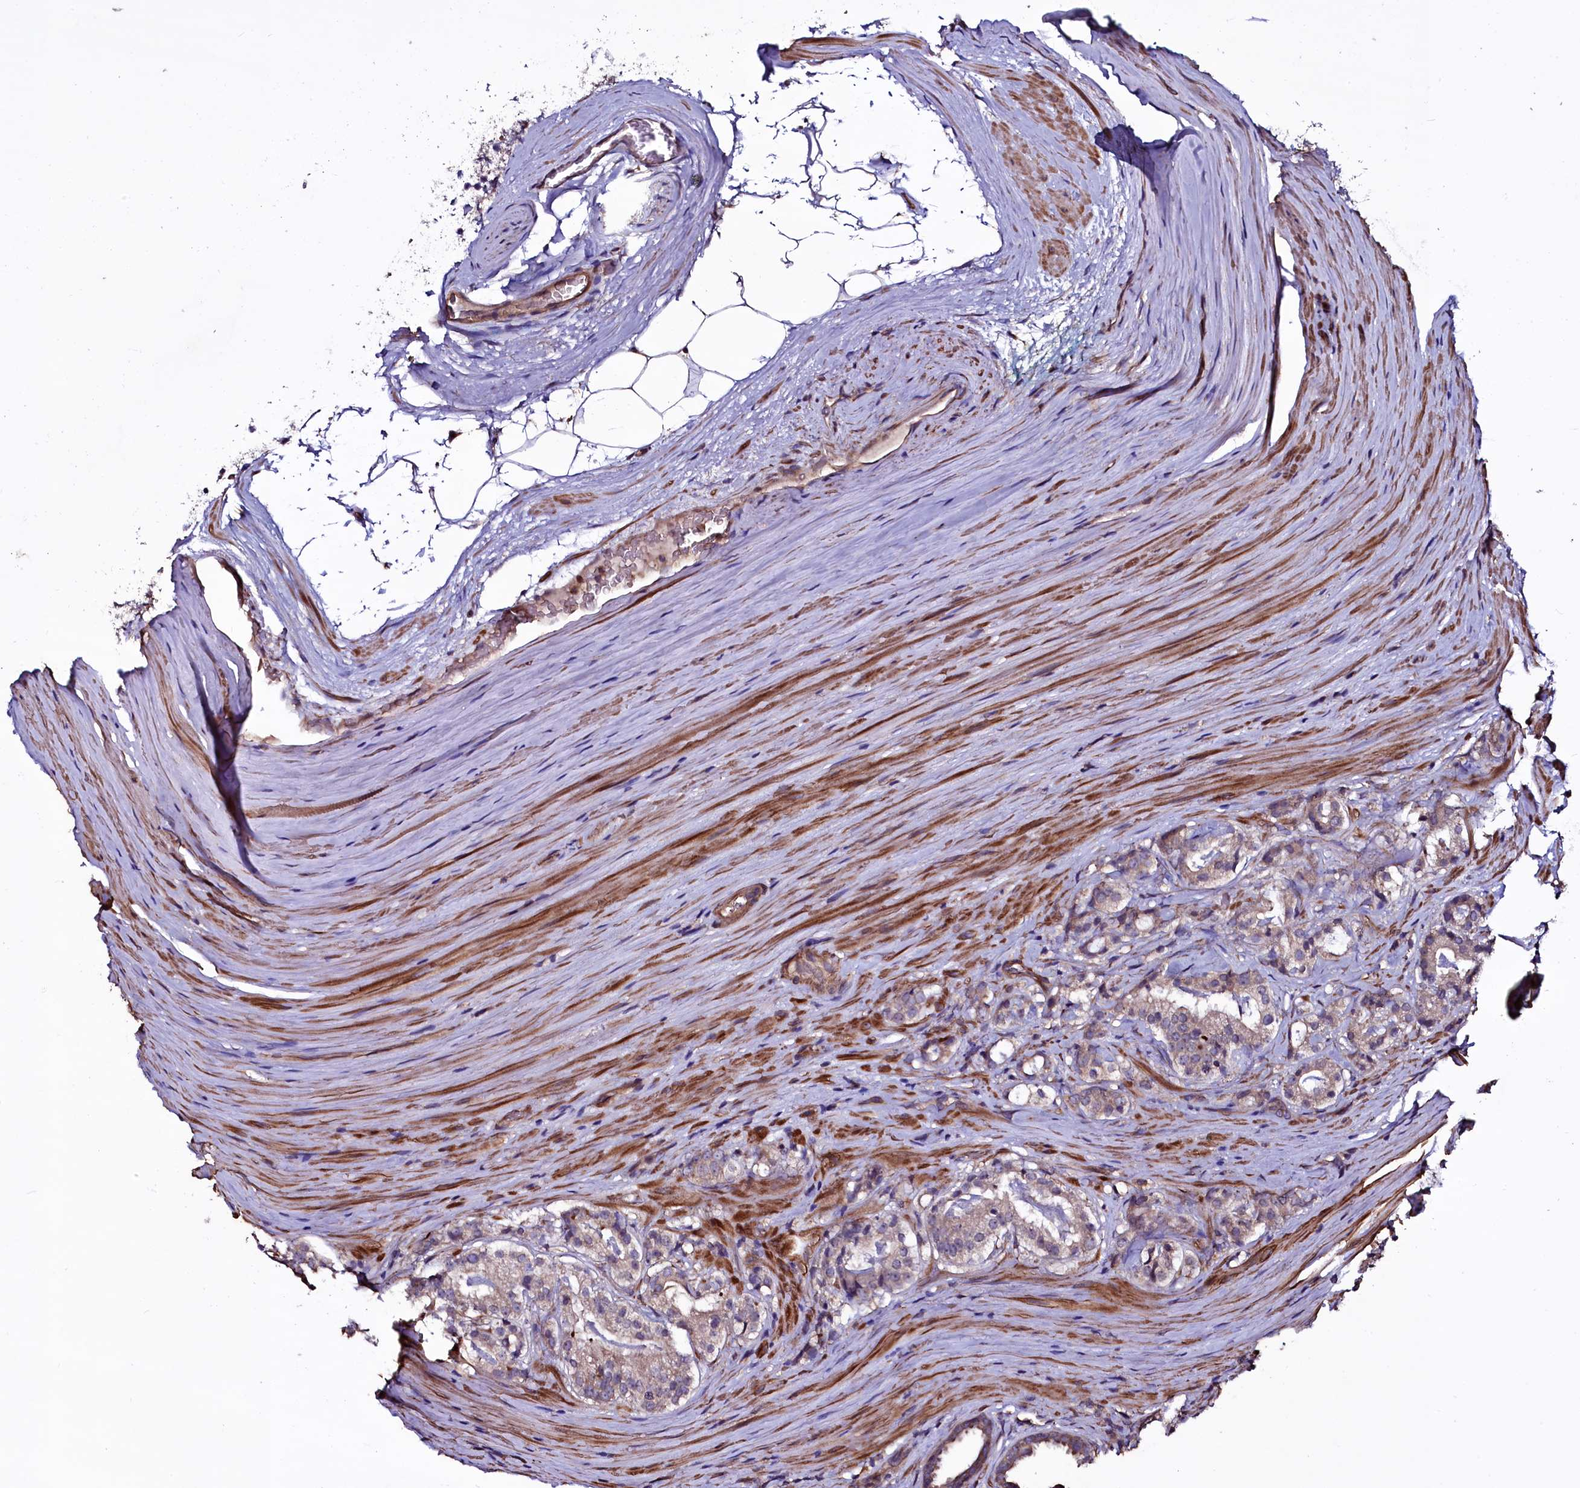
{"staining": {"intensity": "weak", "quantity": ">75%", "location": "cytoplasmic/membranous"}, "tissue": "prostate cancer", "cell_type": "Tumor cells", "image_type": "cancer", "snomed": [{"axis": "morphology", "description": "Adenocarcinoma, High grade"}, {"axis": "topography", "description": "Prostate"}], "caption": "Approximately >75% of tumor cells in adenocarcinoma (high-grade) (prostate) display weak cytoplasmic/membranous protein expression as visualized by brown immunohistochemical staining.", "gene": "WIPF3", "patient": {"sex": "male", "age": 63}}